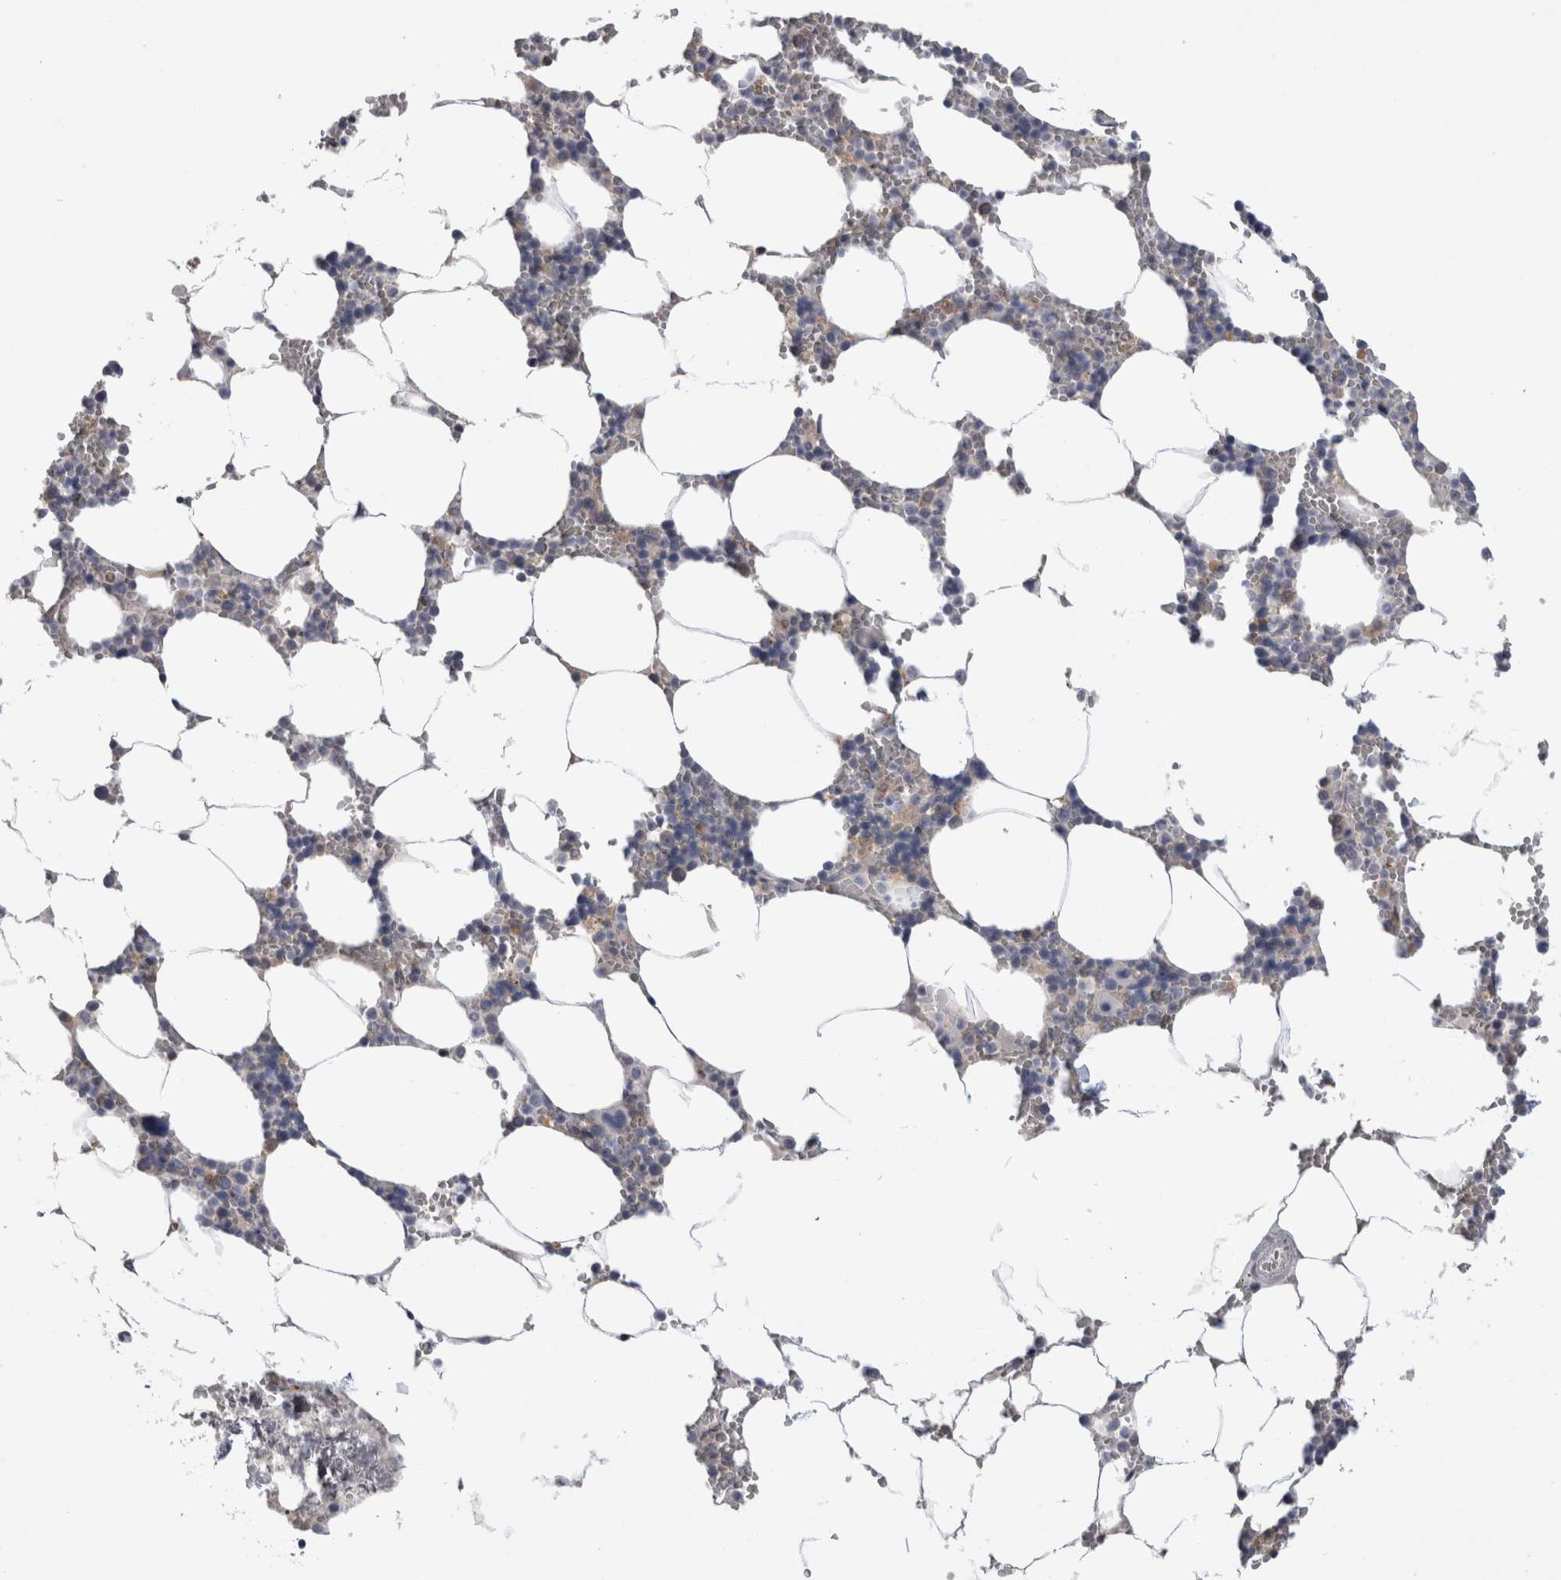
{"staining": {"intensity": "strong", "quantity": "<25%", "location": "cytoplasmic/membranous"}, "tissue": "bone marrow", "cell_type": "Hematopoietic cells", "image_type": "normal", "snomed": [{"axis": "morphology", "description": "Normal tissue, NOS"}, {"axis": "topography", "description": "Bone marrow"}], "caption": "Protein analysis of unremarkable bone marrow reveals strong cytoplasmic/membranous expression in approximately <25% of hematopoietic cells.", "gene": "DCTN6", "patient": {"sex": "male", "age": 70}}